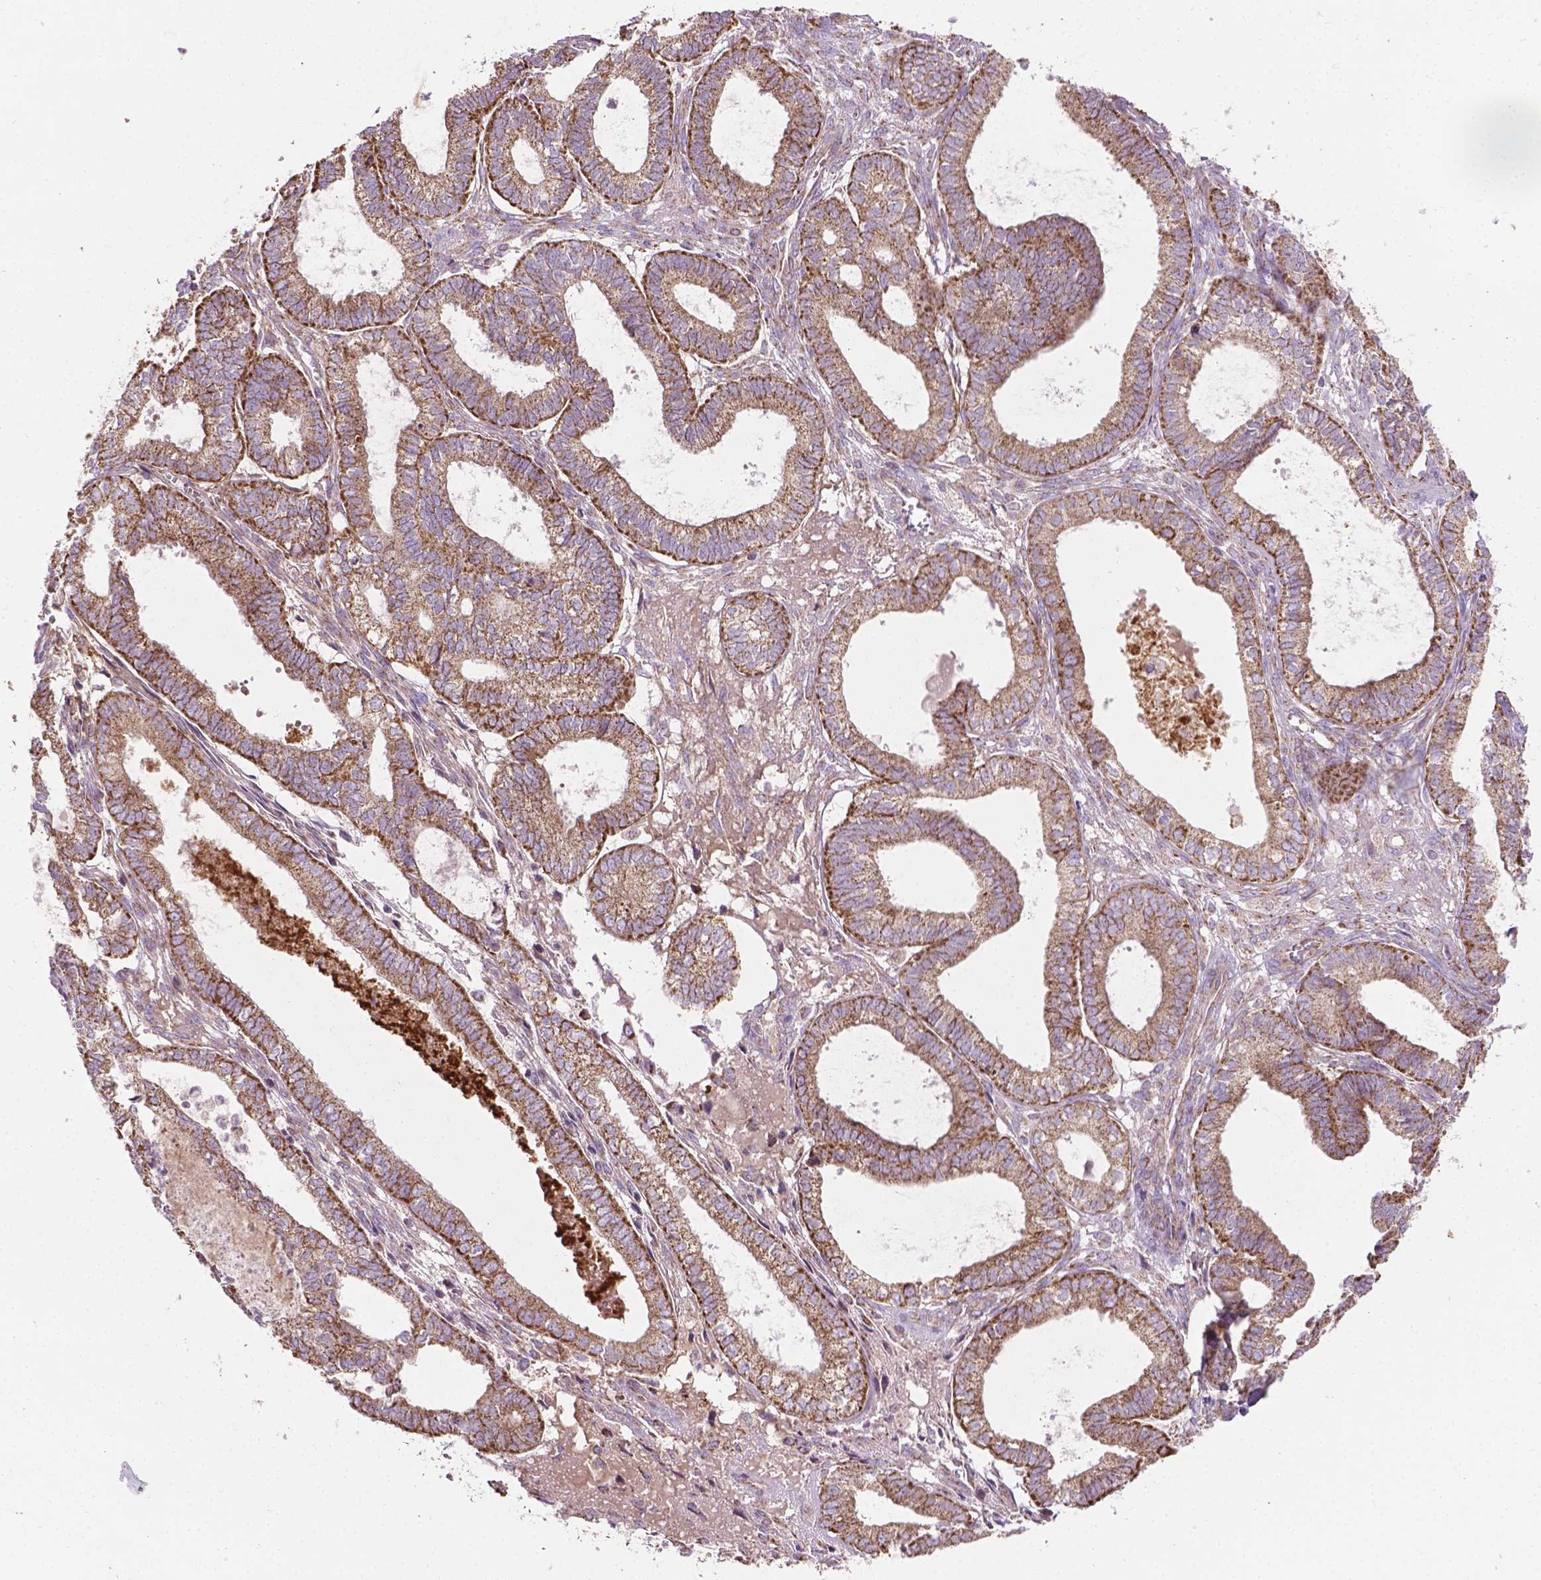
{"staining": {"intensity": "moderate", "quantity": ">75%", "location": "cytoplasmic/membranous"}, "tissue": "ovarian cancer", "cell_type": "Tumor cells", "image_type": "cancer", "snomed": [{"axis": "morphology", "description": "Carcinoma, endometroid"}, {"axis": "topography", "description": "Ovary"}], "caption": "Protein staining of ovarian cancer tissue shows moderate cytoplasmic/membranous positivity in about >75% of tumor cells. The staining was performed using DAB, with brown indicating positive protein expression. Nuclei are stained blue with hematoxylin.", "gene": "PIBF1", "patient": {"sex": "female", "age": 64}}